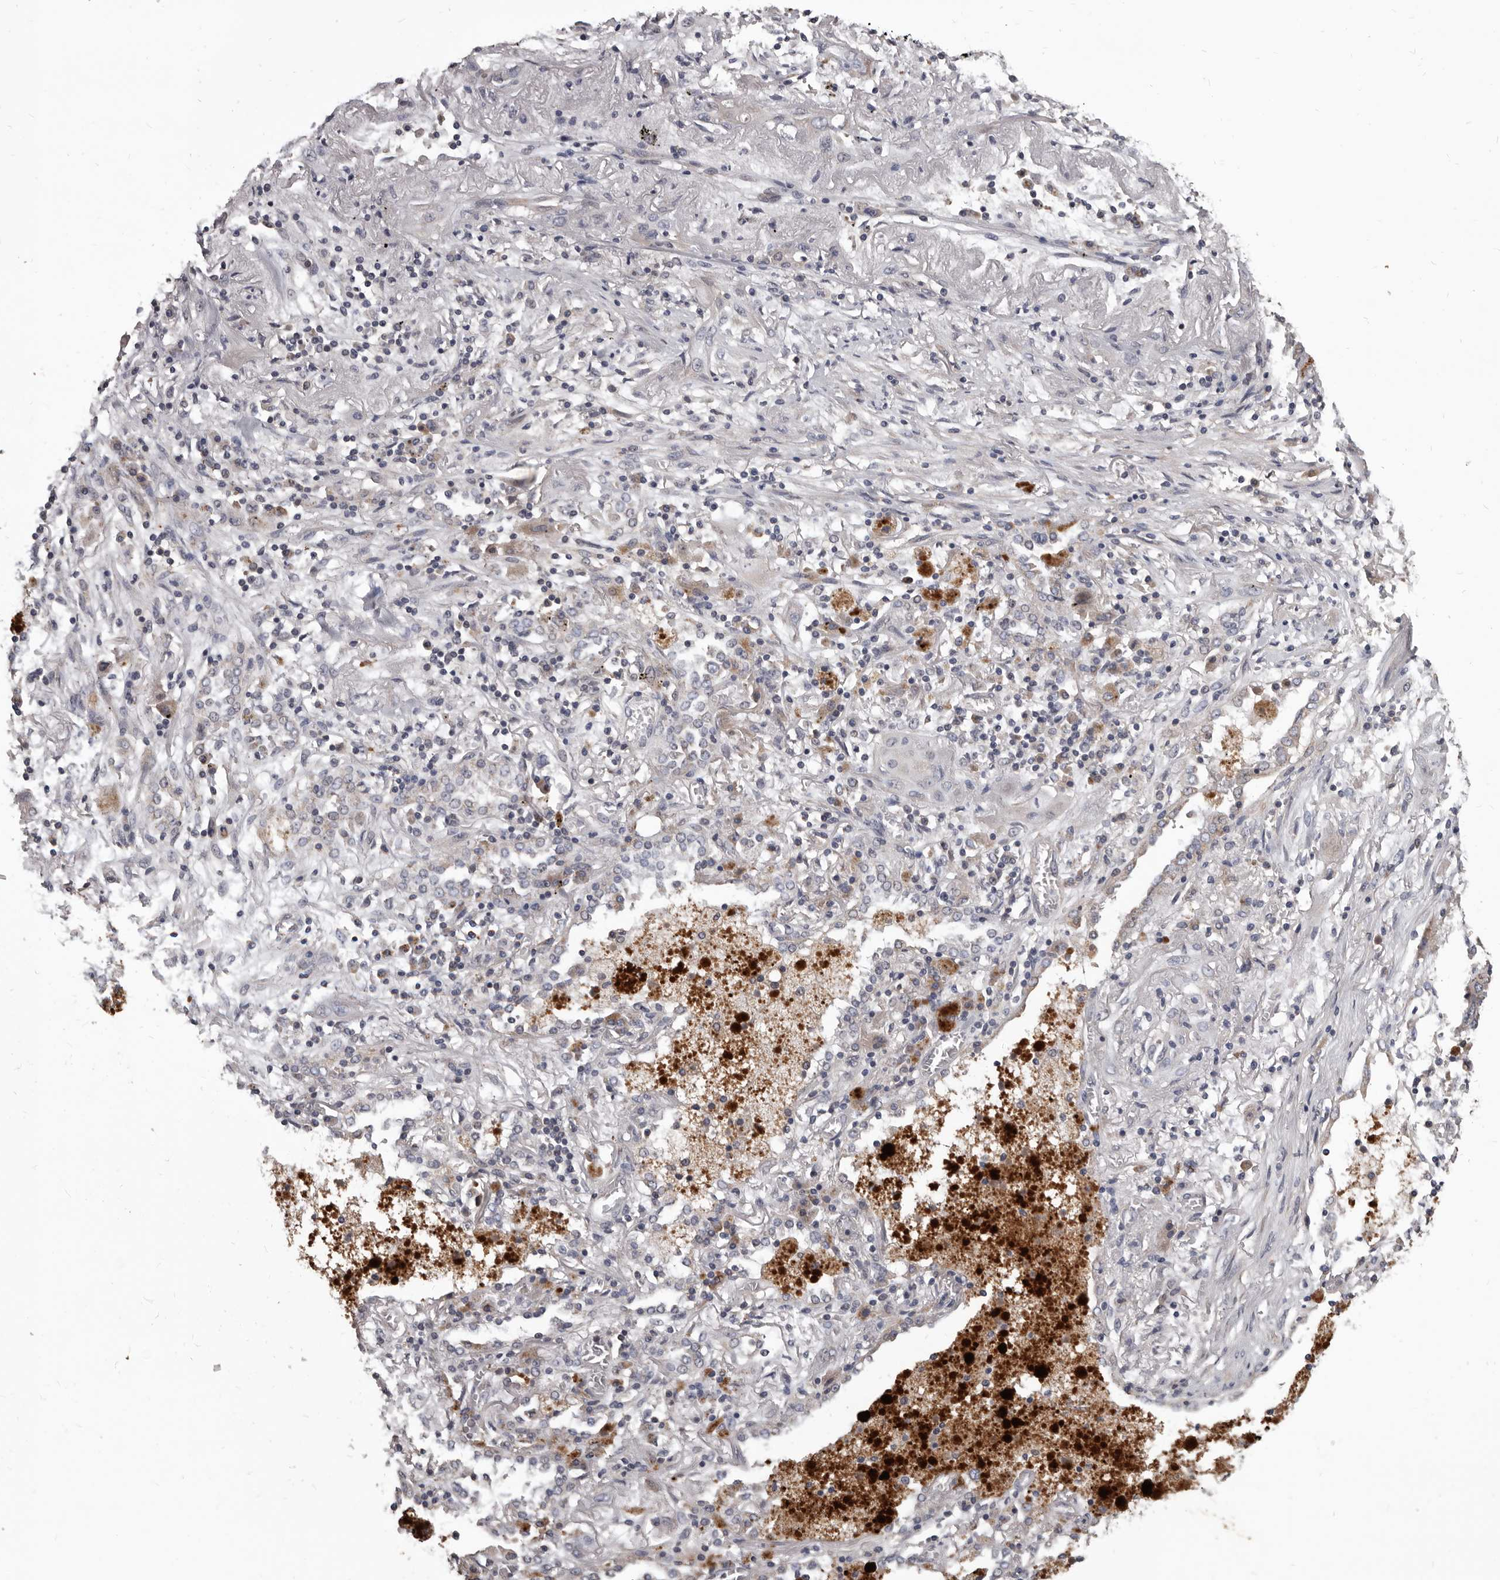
{"staining": {"intensity": "negative", "quantity": "none", "location": "none"}, "tissue": "lung cancer", "cell_type": "Tumor cells", "image_type": "cancer", "snomed": [{"axis": "morphology", "description": "Squamous cell carcinoma, NOS"}, {"axis": "topography", "description": "Lung"}], "caption": "This is an immunohistochemistry (IHC) image of human lung cancer (squamous cell carcinoma). There is no positivity in tumor cells.", "gene": "ALDH5A1", "patient": {"sex": "female", "age": 47}}